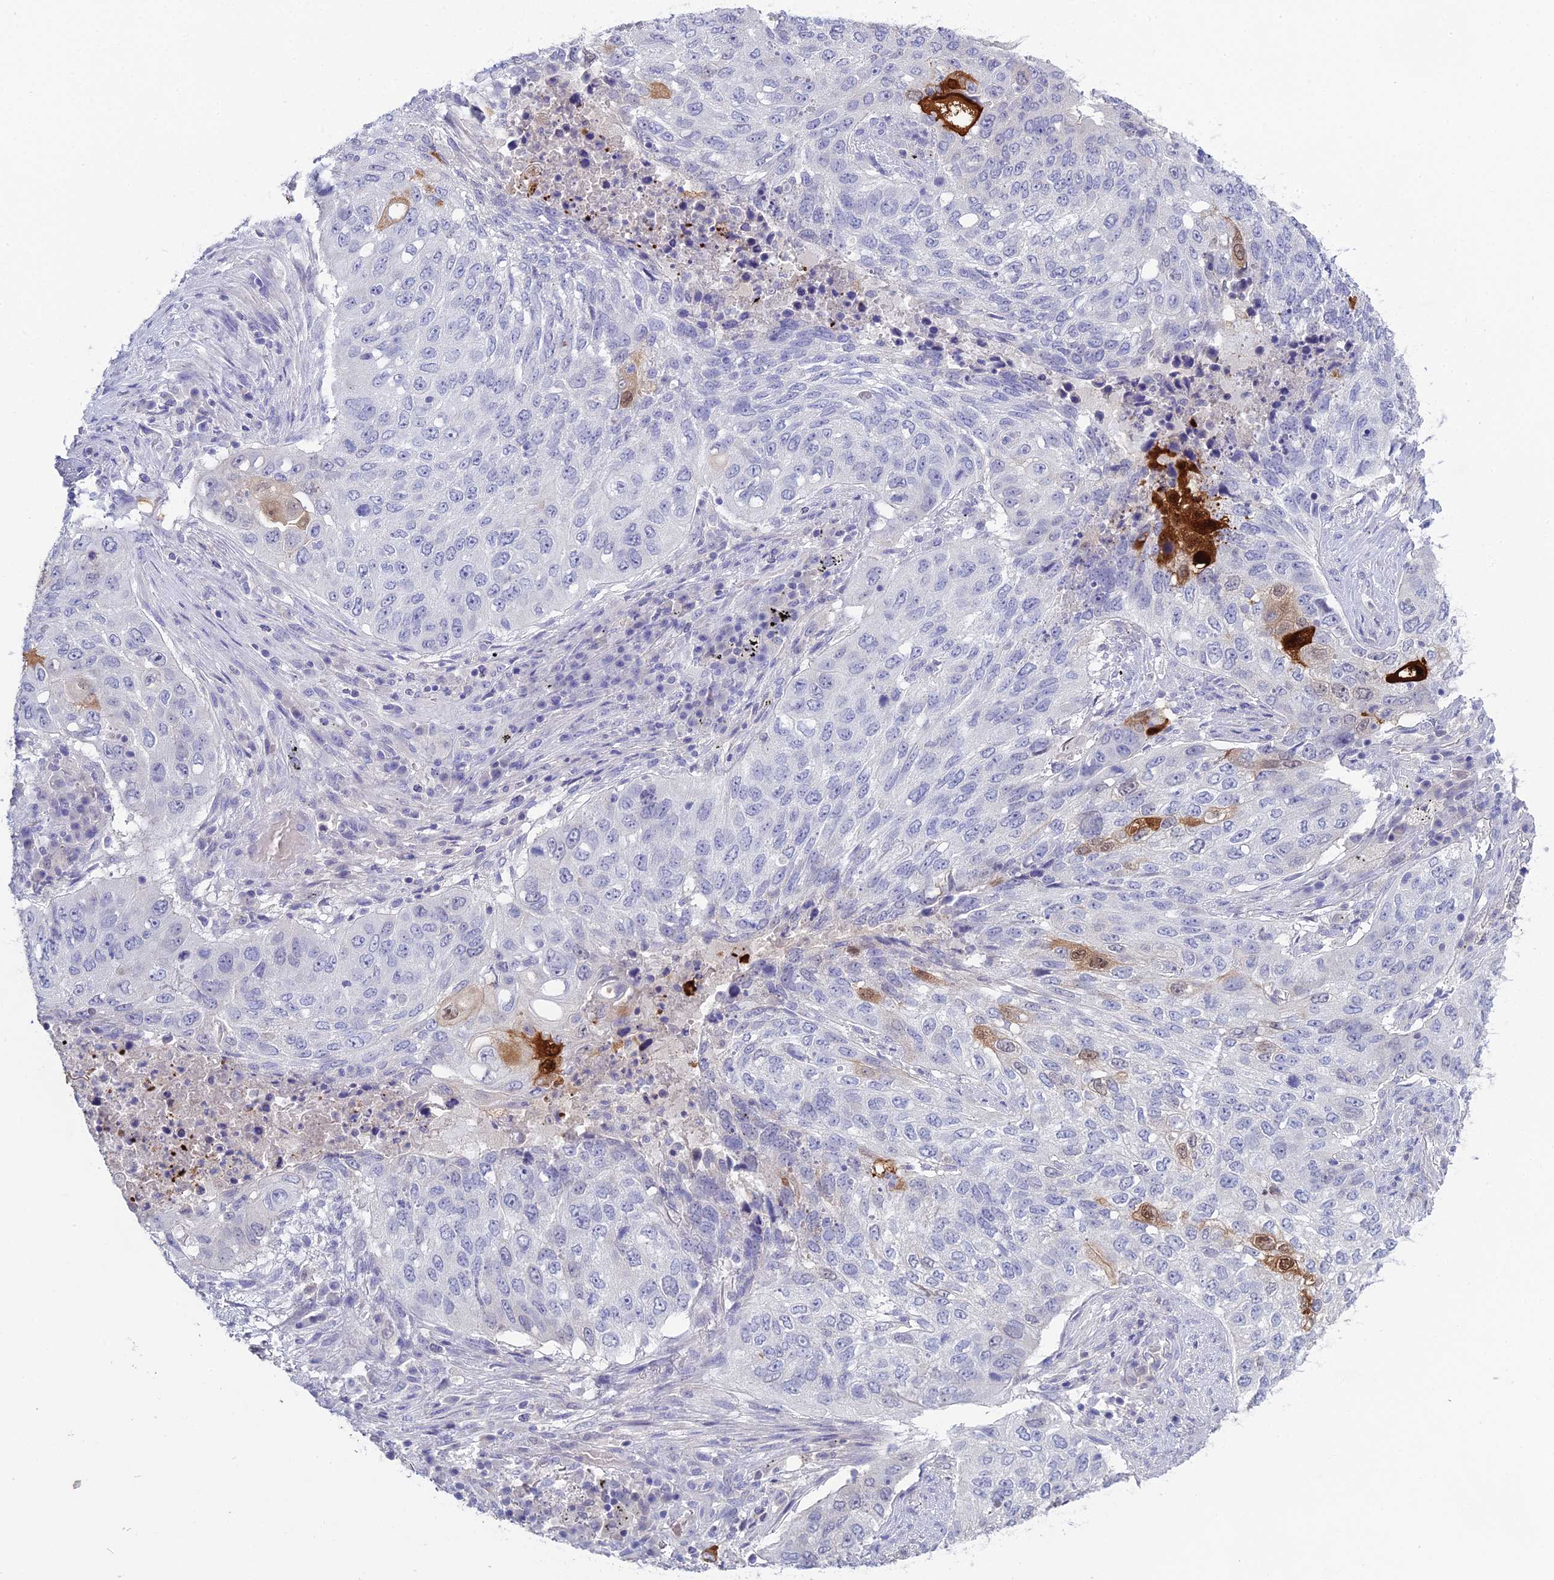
{"staining": {"intensity": "strong", "quantity": "<25%", "location": "cytoplasmic/membranous,nuclear"}, "tissue": "lung cancer", "cell_type": "Tumor cells", "image_type": "cancer", "snomed": [{"axis": "morphology", "description": "Squamous cell carcinoma, NOS"}, {"axis": "topography", "description": "Lung"}], "caption": "Immunohistochemical staining of human lung cancer (squamous cell carcinoma) displays strong cytoplasmic/membranous and nuclear protein positivity in about <25% of tumor cells. The protein is shown in brown color, while the nuclei are stained blue.", "gene": "S100A7", "patient": {"sex": "female", "age": 63}}